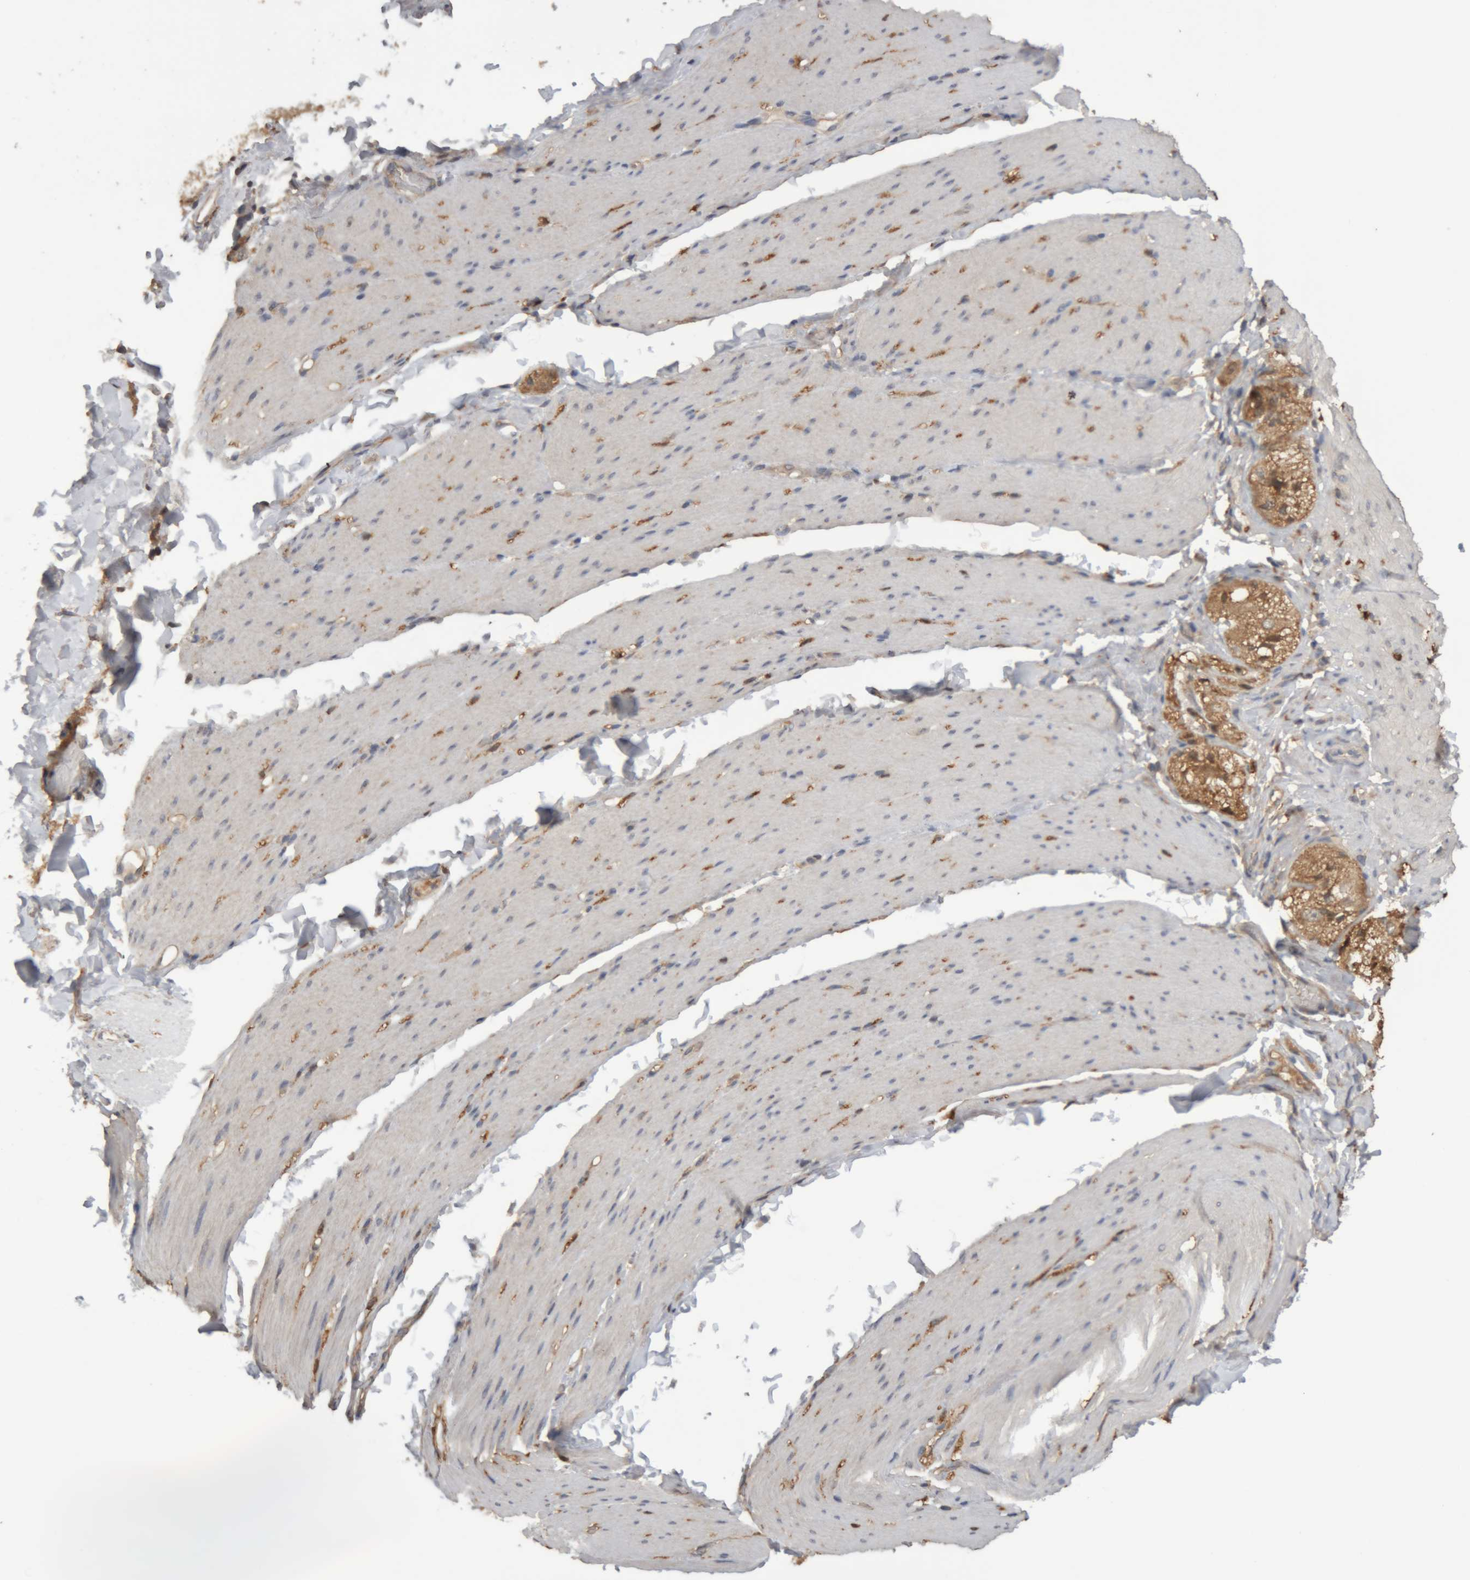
{"staining": {"intensity": "negative", "quantity": "none", "location": "none"}, "tissue": "smooth muscle", "cell_type": "Smooth muscle cells", "image_type": "normal", "snomed": [{"axis": "morphology", "description": "Normal tissue, NOS"}, {"axis": "topography", "description": "Smooth muscle"}, {"axis": "topography", "description": "Small intestine"}], "caption": "This is a micrograph of IHC staining of benign smooth muscle, which shows no positivity in smooth muscle cells.", "gene": "TMED7", "patient": {"sex": "female", "age": 84}}